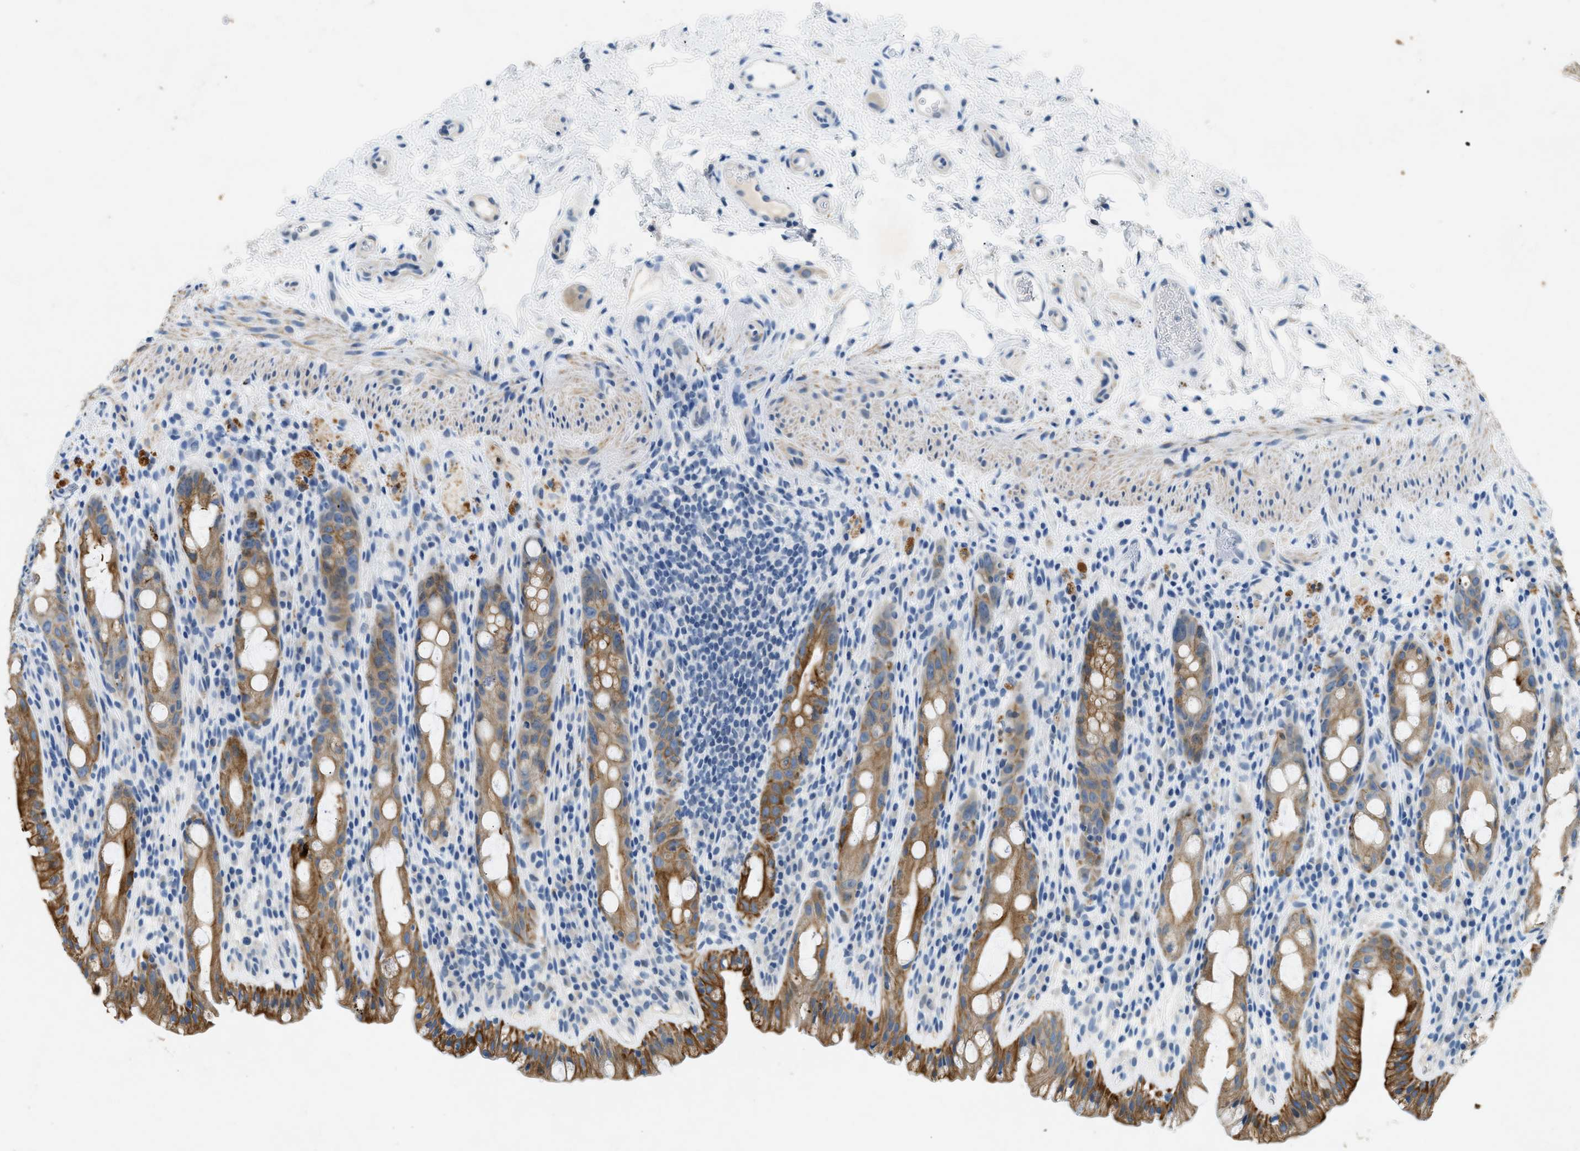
{"staining": {"intensity": "moderate", "quantity": "25%-75%", "location": "cytoplasmic/membranous"}, "tissue": "rectum", "cell_type": "Glandular cells", "image_type": "normal", "snomed": [{"axis": "morphology", "description": "Normal tissue, NOS"}, {"axis": "topography", "description": "Rectum"}], "caption": "The histopathology image demonstrates staining of benign rectum, revealing moderate cytoplasmic/membranous protein expression (brown color) within glandular cells. Using DAB (3,3'-diaminobenzidine) (brown) and hematoxylin (blue) stains, captured at high magnification using brightfield microscopy.", "gene": "CFAP20", "patient": {"sex": "male", "age": 44}}